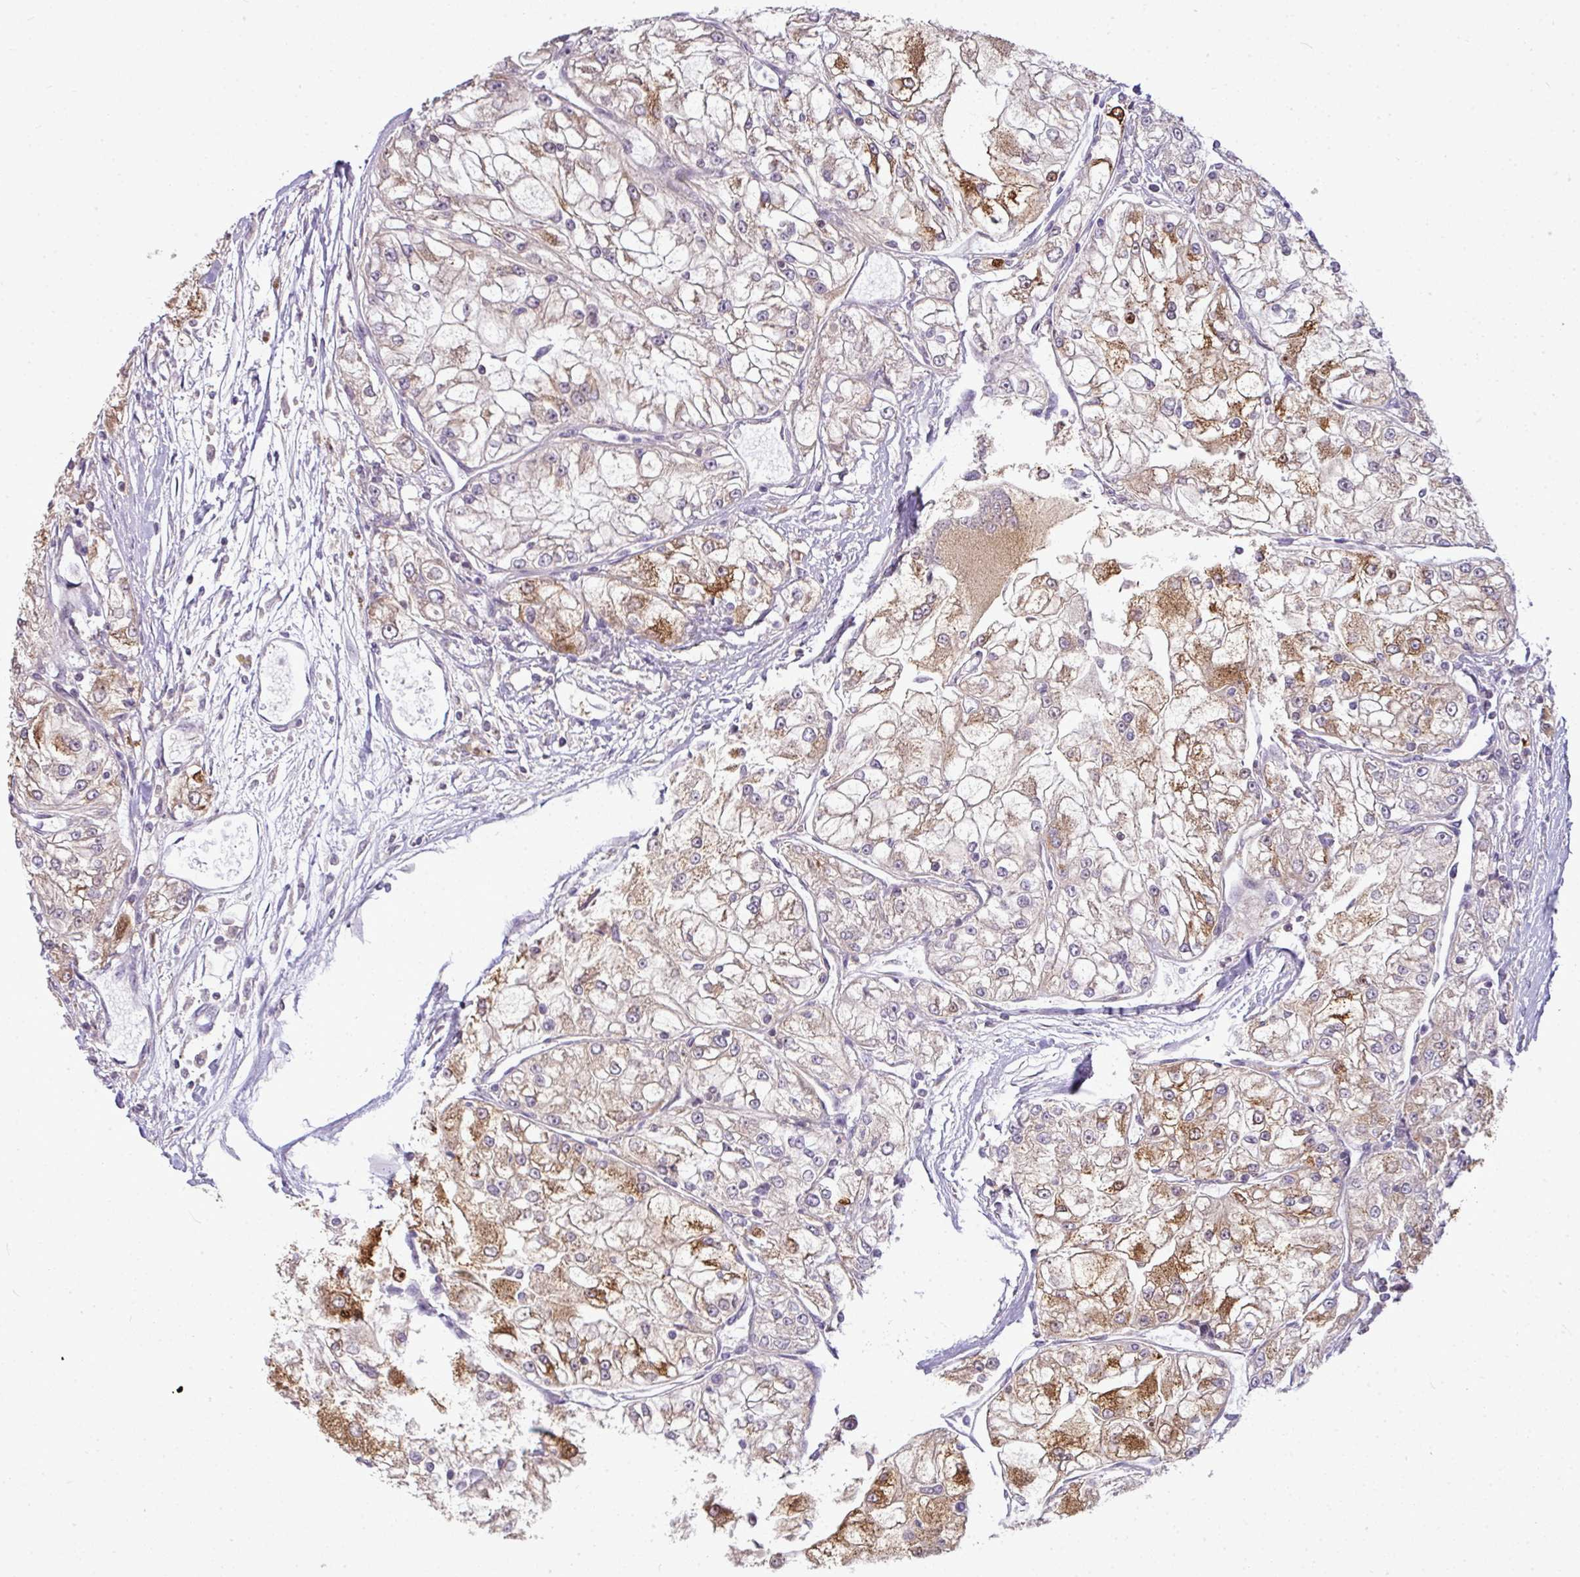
{"staining": {"intensity": "moderate", "quantity": ">75%", "location": "cytoplasmic/membranous"}, "tissue": "renal cancer", "cell_type": "Tumor cells", "image_type": "cancer", "snomed": [{"axis": "morphology", "description": "Adenocarcinoma, NOS"}, {"axis": "topography", "description": "Kidney"}], "caption": "Immunohistochemical staining of renal adenocarcinoma displays medium levels of moderate cytoplasmic/membranous positivity in approximately >75% of tumor cells.", "gene": "STAT5A", "patient": {"sex": "female", "age": 72}}